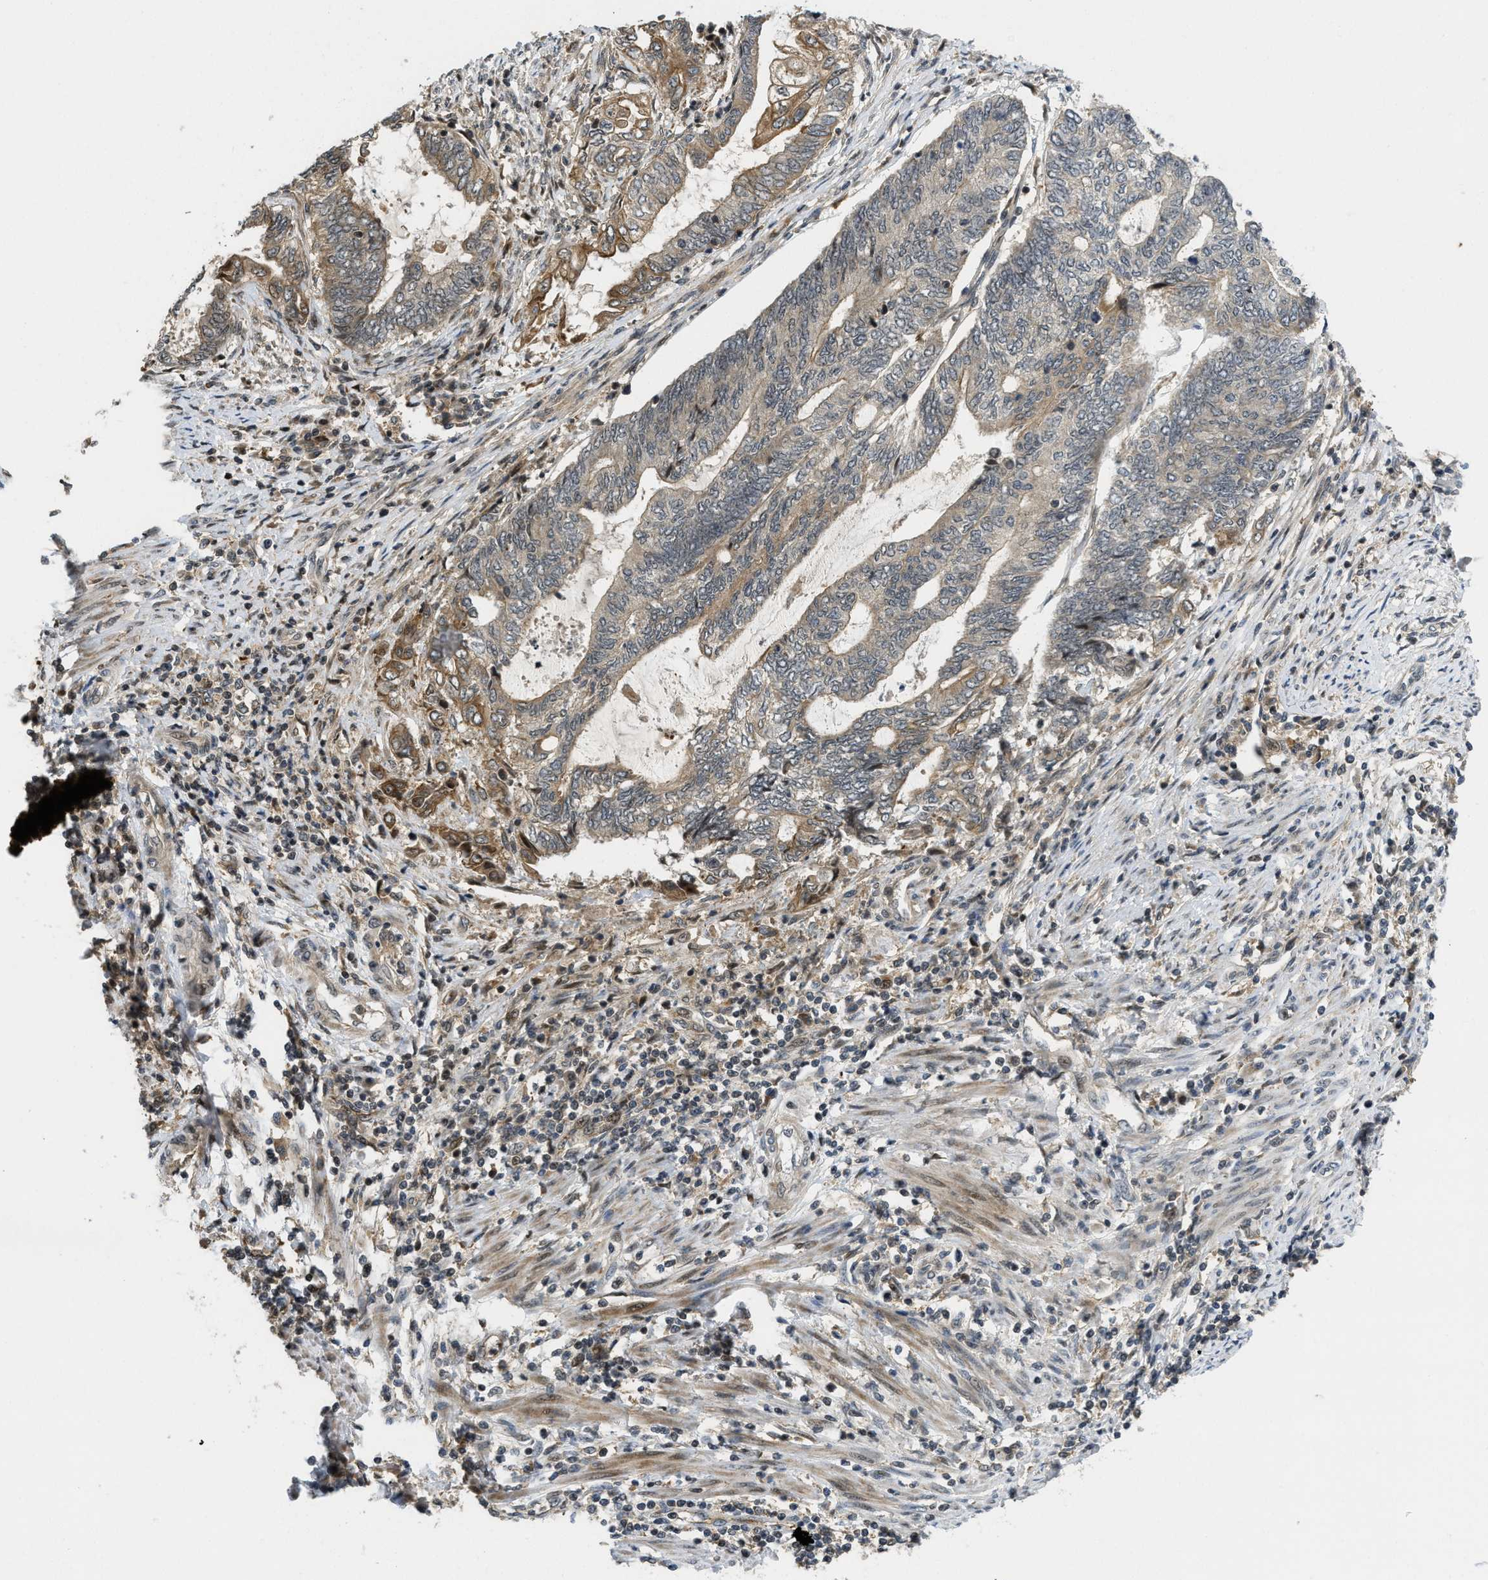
{"staining": {"intensity": "moderate", "quantity": "25%-75%", "location": "cytoplasmic/membranous"}, "tissue": "endometrial cancer", "cell_type": "Tumor cells", "image_type": "cancer", "snomed": [{"axis": "morphology", "description": "Adenocarcinoma, NOS"}, {"axis": "topography", "description": "Uterus"}, {"axis": "topography", "description": "Endometrium"}], "caption": "The photomicrograph exhibits staining of endometrial adenocarcinoma, revealing moderate cytoplasmic/membranous protein positivity (brown color) within tumor cells.", "gene": "DNAJC28", "patient": {"sex": "female", "age": 70}}